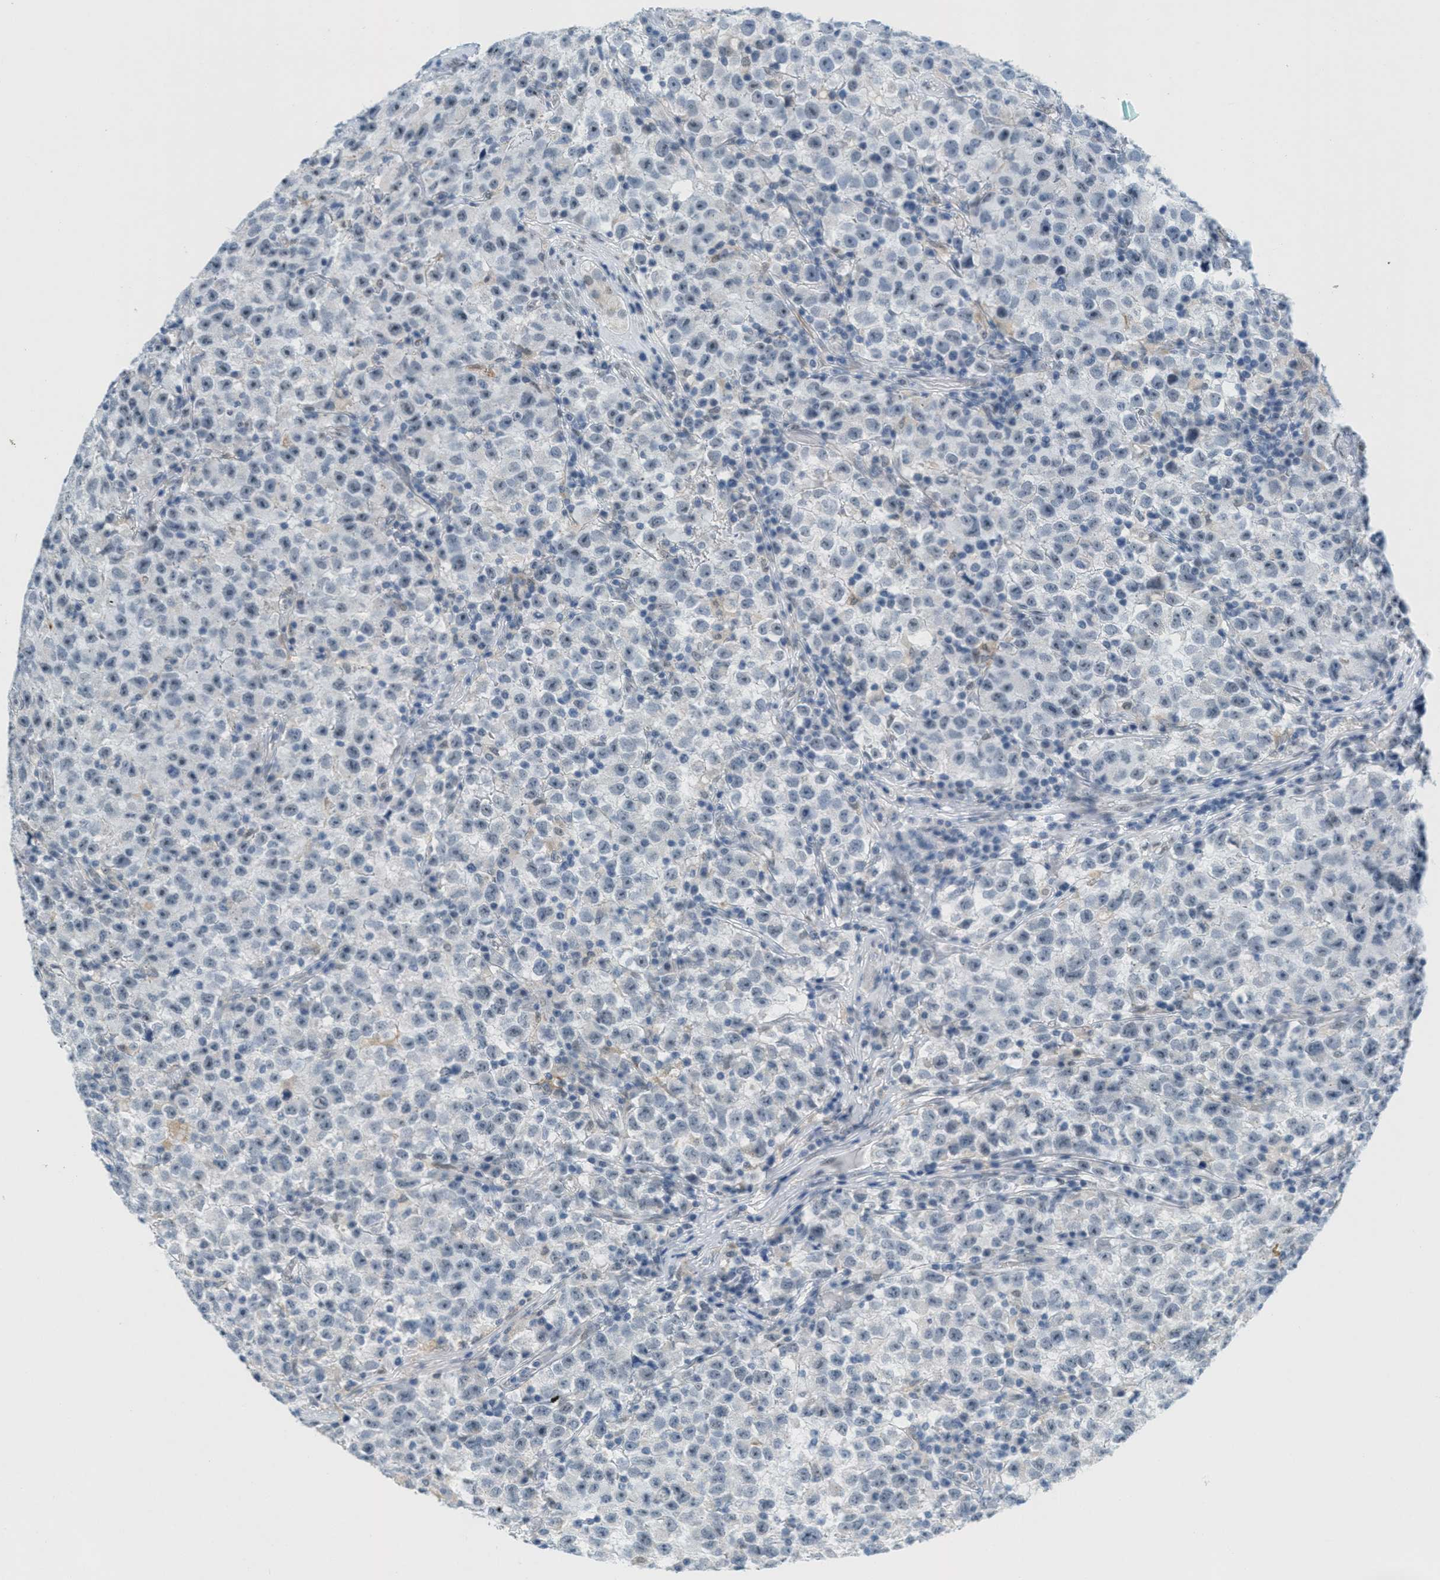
{"staining": {"intensity": "negative", "quantity": "none", "location": "none"}, "tissue": "testis cancer", "cell_type": "Tumor cells", "image_type": "cancer", "snomed": [{"axis": "morphology", "description": "Seminoma, NOS"}, {"axis": "topography", "description": "Testis"}], "caption": "There is no significant staining in tumor cells of testis cancer (seminoma).", "gene": "HS3ST2", "patient": {"sex": "male", "age": 22}}